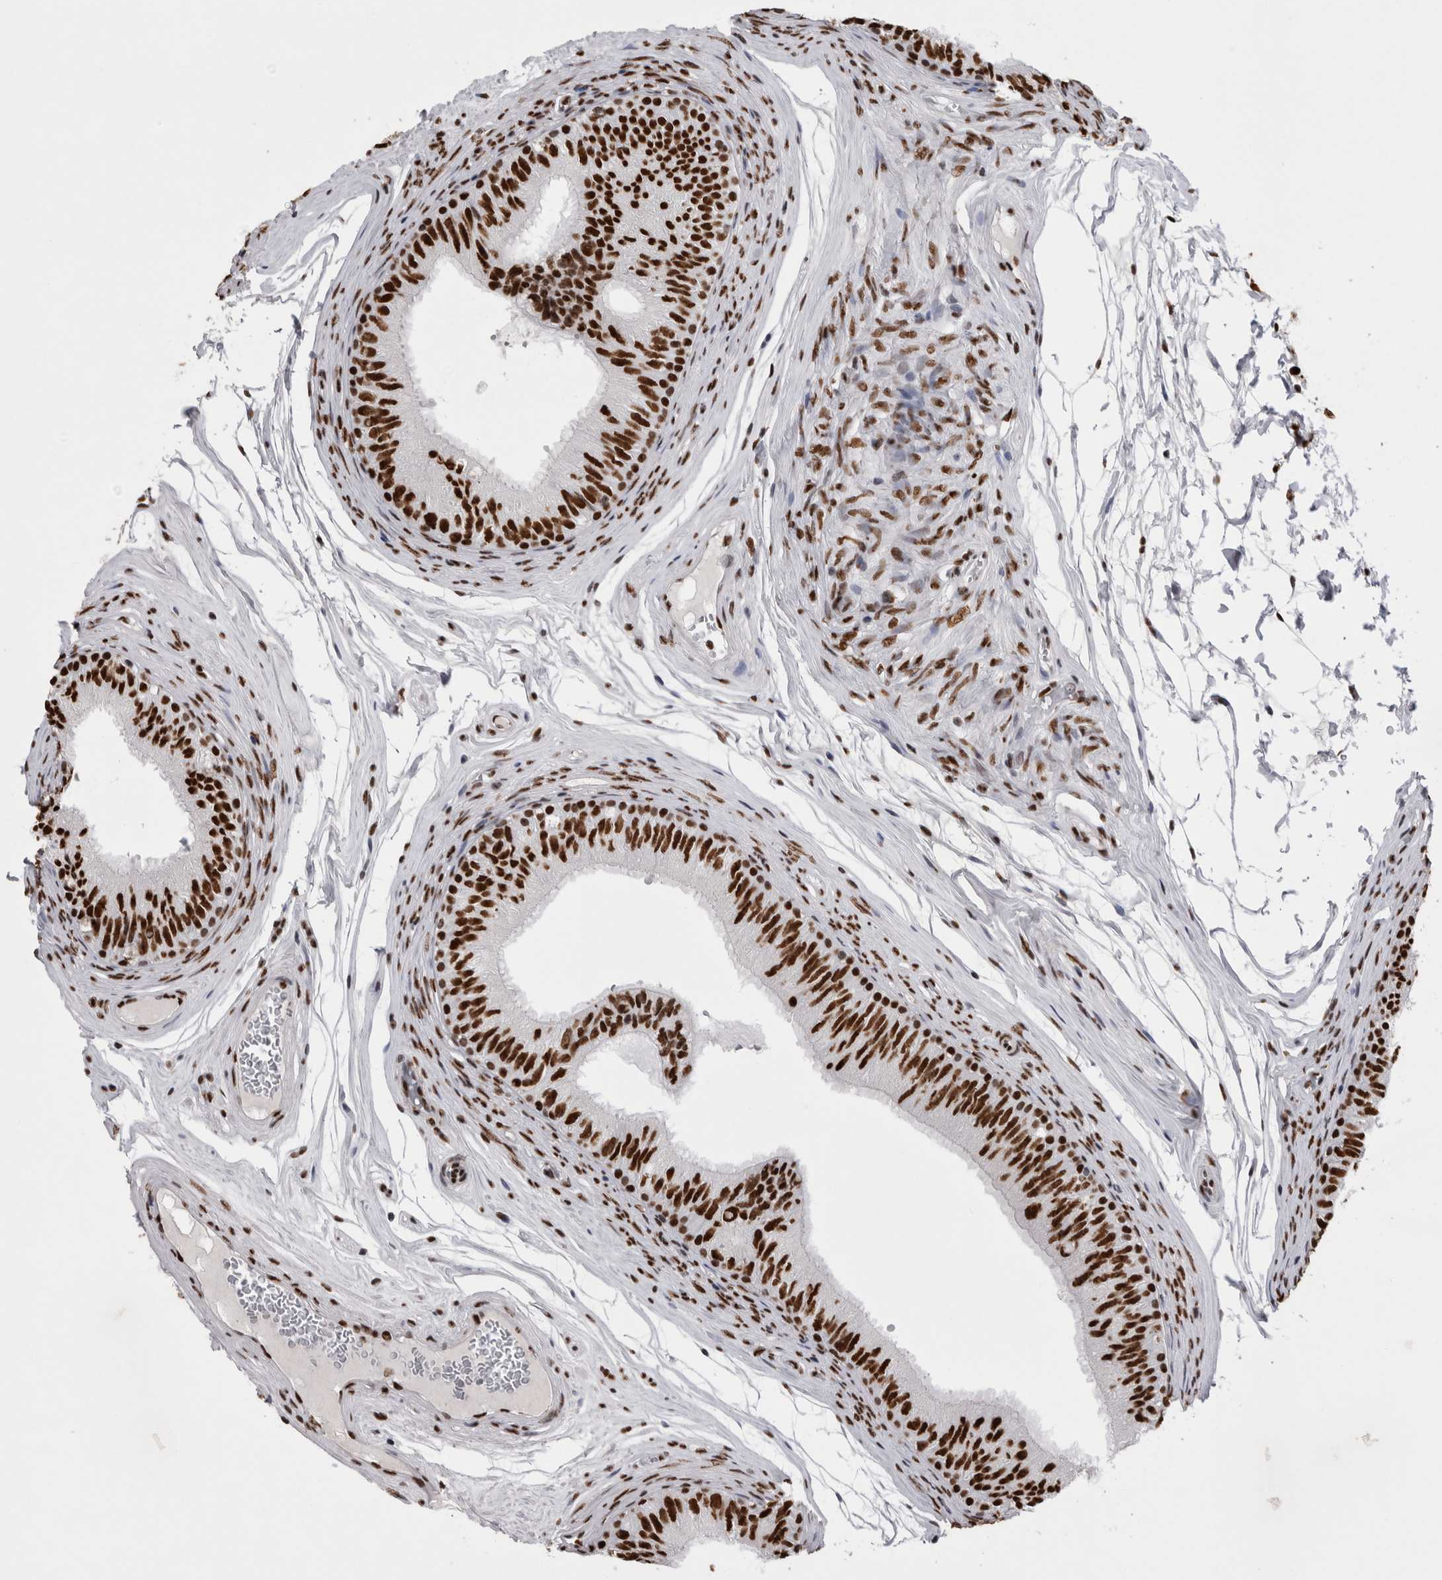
{"staining": {"intensity": "strong", "quantity": ">75%", "location": "nuclear"}, "tissue": "epididymis", "cell_type": "Glandular cells", "image_type": "normal", "snomed": [{"axis": "morphology", "description": "Normal tissue, NOS"}, {"axis": "topography", "description": "Epididymis"}], "caption": "Immunohistochemistry (IHC) of unremarkable epididymis reveals high levels of strong nuclear positivity in approximately >75% of glandular cells.", "gene": "ALPK3", "patient": {"sex": "male", "age": 36}}